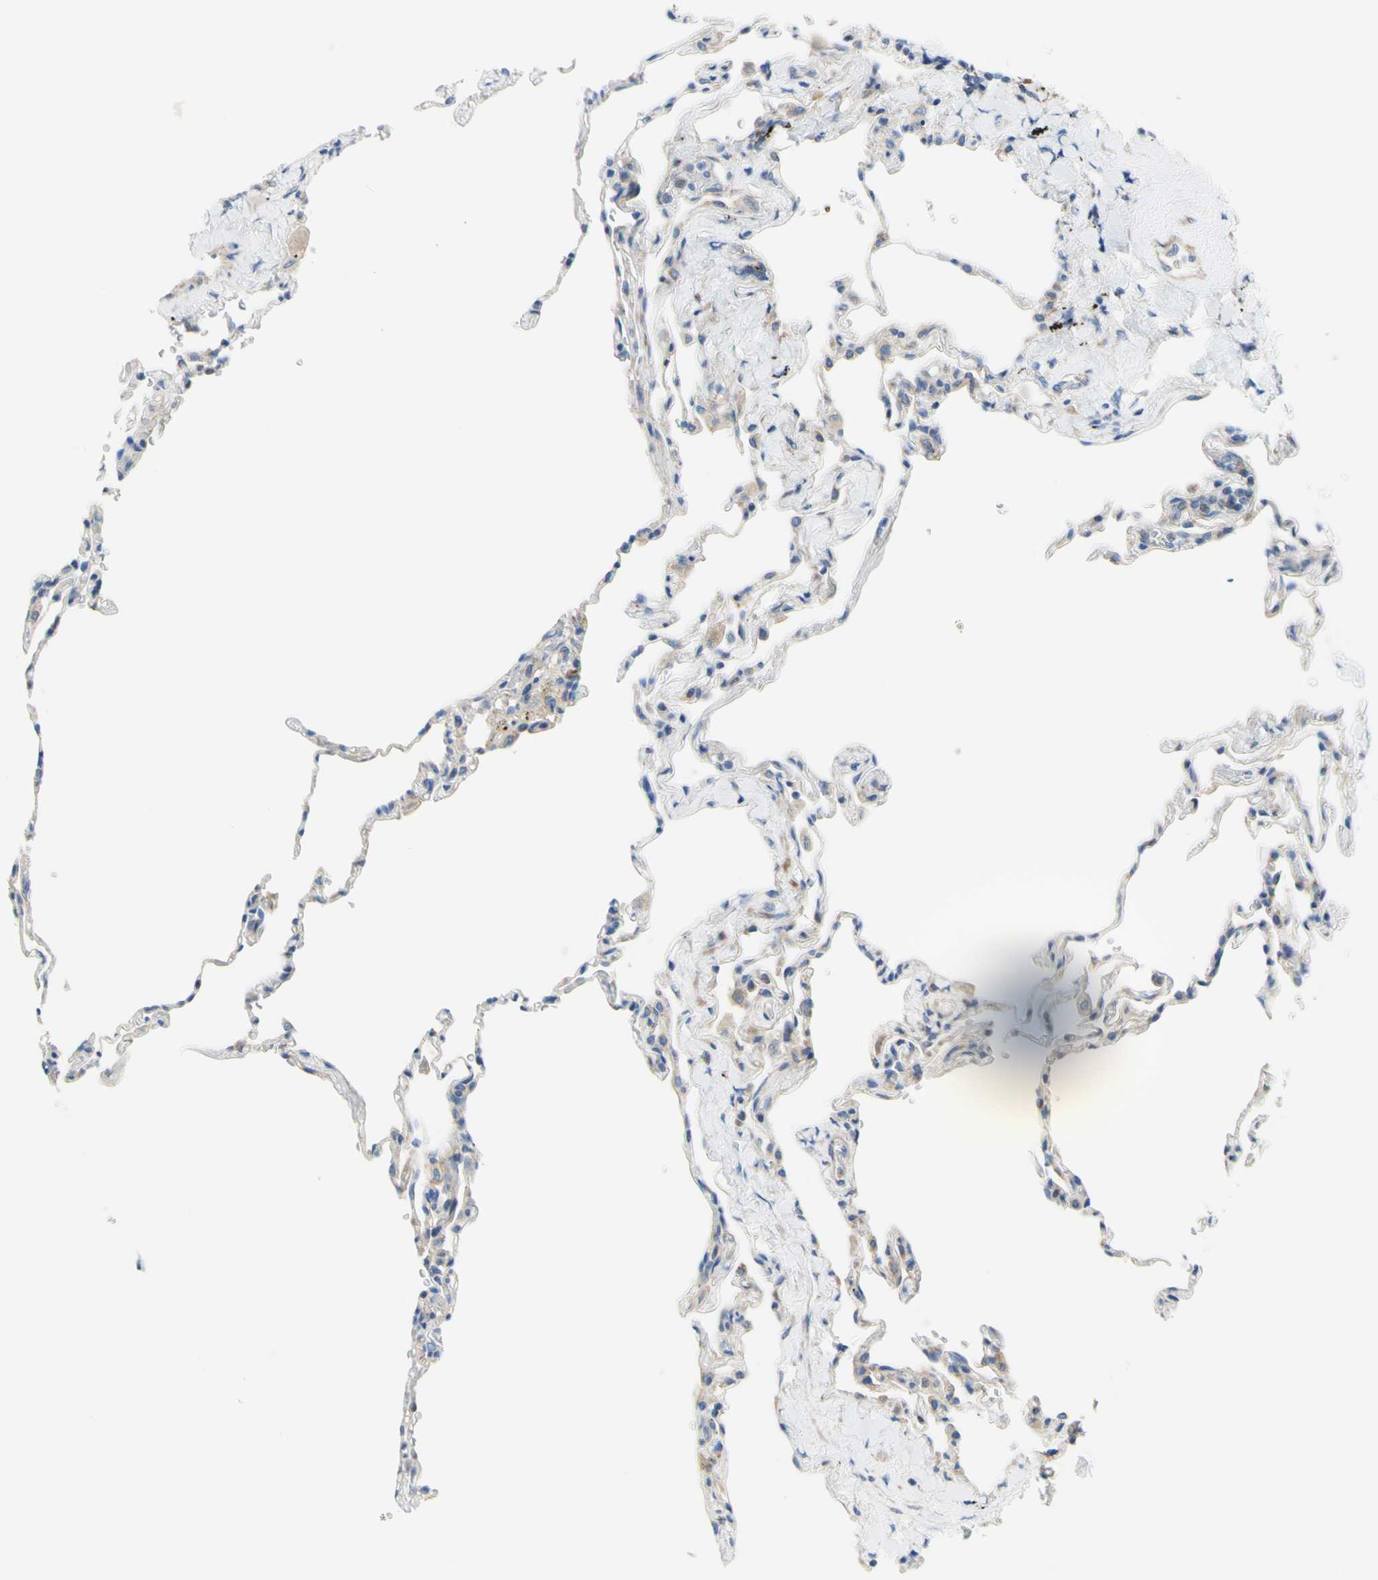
{"staining": {"intensity": "negative", "quantity": "none", "location": "none"}, "tissue": "lung", "cell_type": "Alveolar cells", "image_type": "normal", "snomed": [{"axis": "morphology", "description": "Normal tissue, NOS"}, {"axis": "topography", "description": "Lung"}], "caption": "The micrograph exhibits no significant positivity in alveolar cells of lung.", "gene": "RETREG2", "patient": {"sex": "male", "age": 59}}